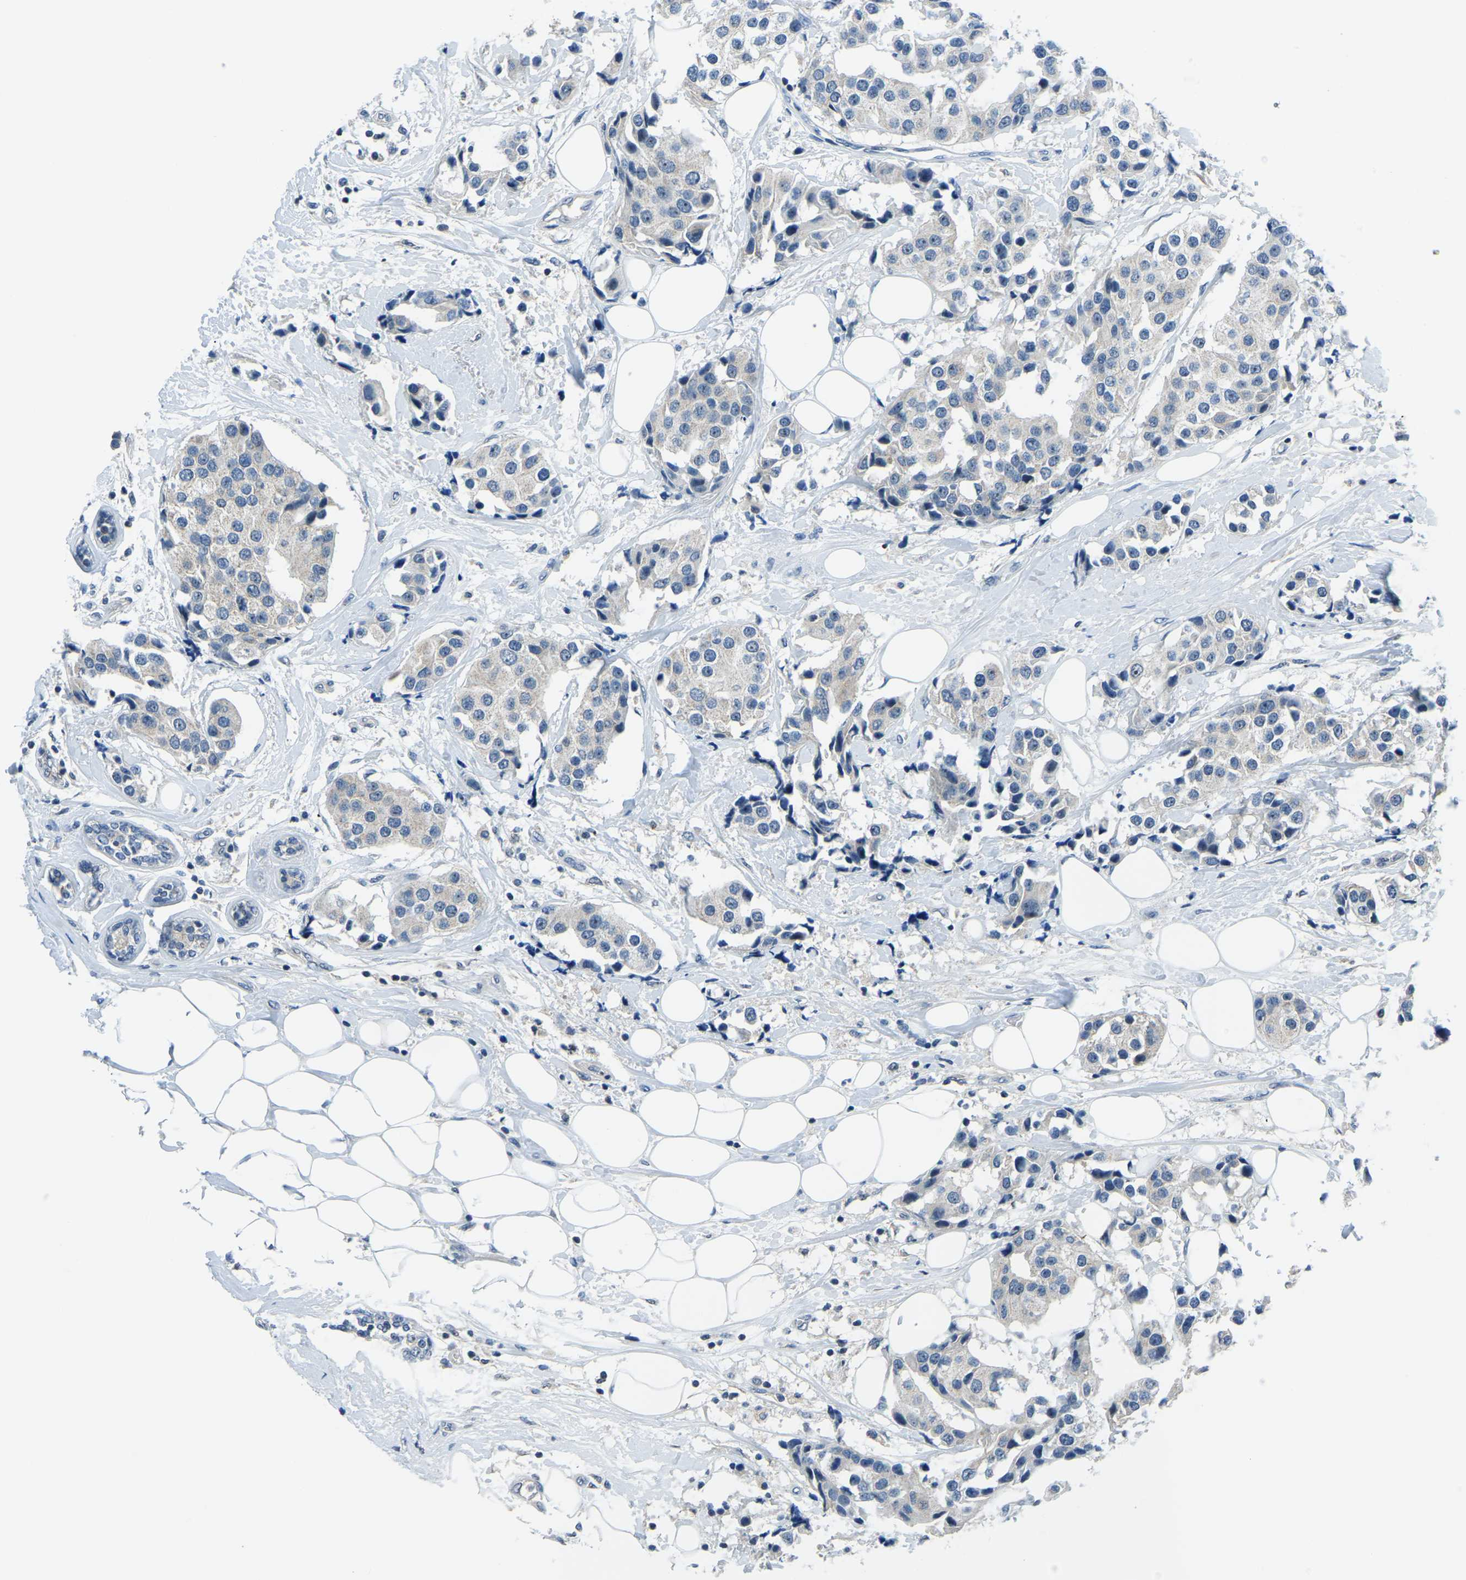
{"staining": {"intensity": "negative", "quantity": "none", "location": "none"}, "tissue": "breast cancer", "cell_type": "Tumor cells", "image_type": "cancer", "snomed": [{"axis": "morphology", "description": "Normal tissue, NOS"}, {"axis": "morphology", "description": "Duct carcinoma"}, {"axis": "topography", "description": "Breast"}], "caption": "An immunohistochemistry photomicrograph of breast cancer is shown. There is no staining in tumor cells of breast cancer.", "gene": "RRP1", "patient": {"sex": "female", "age": 39}}